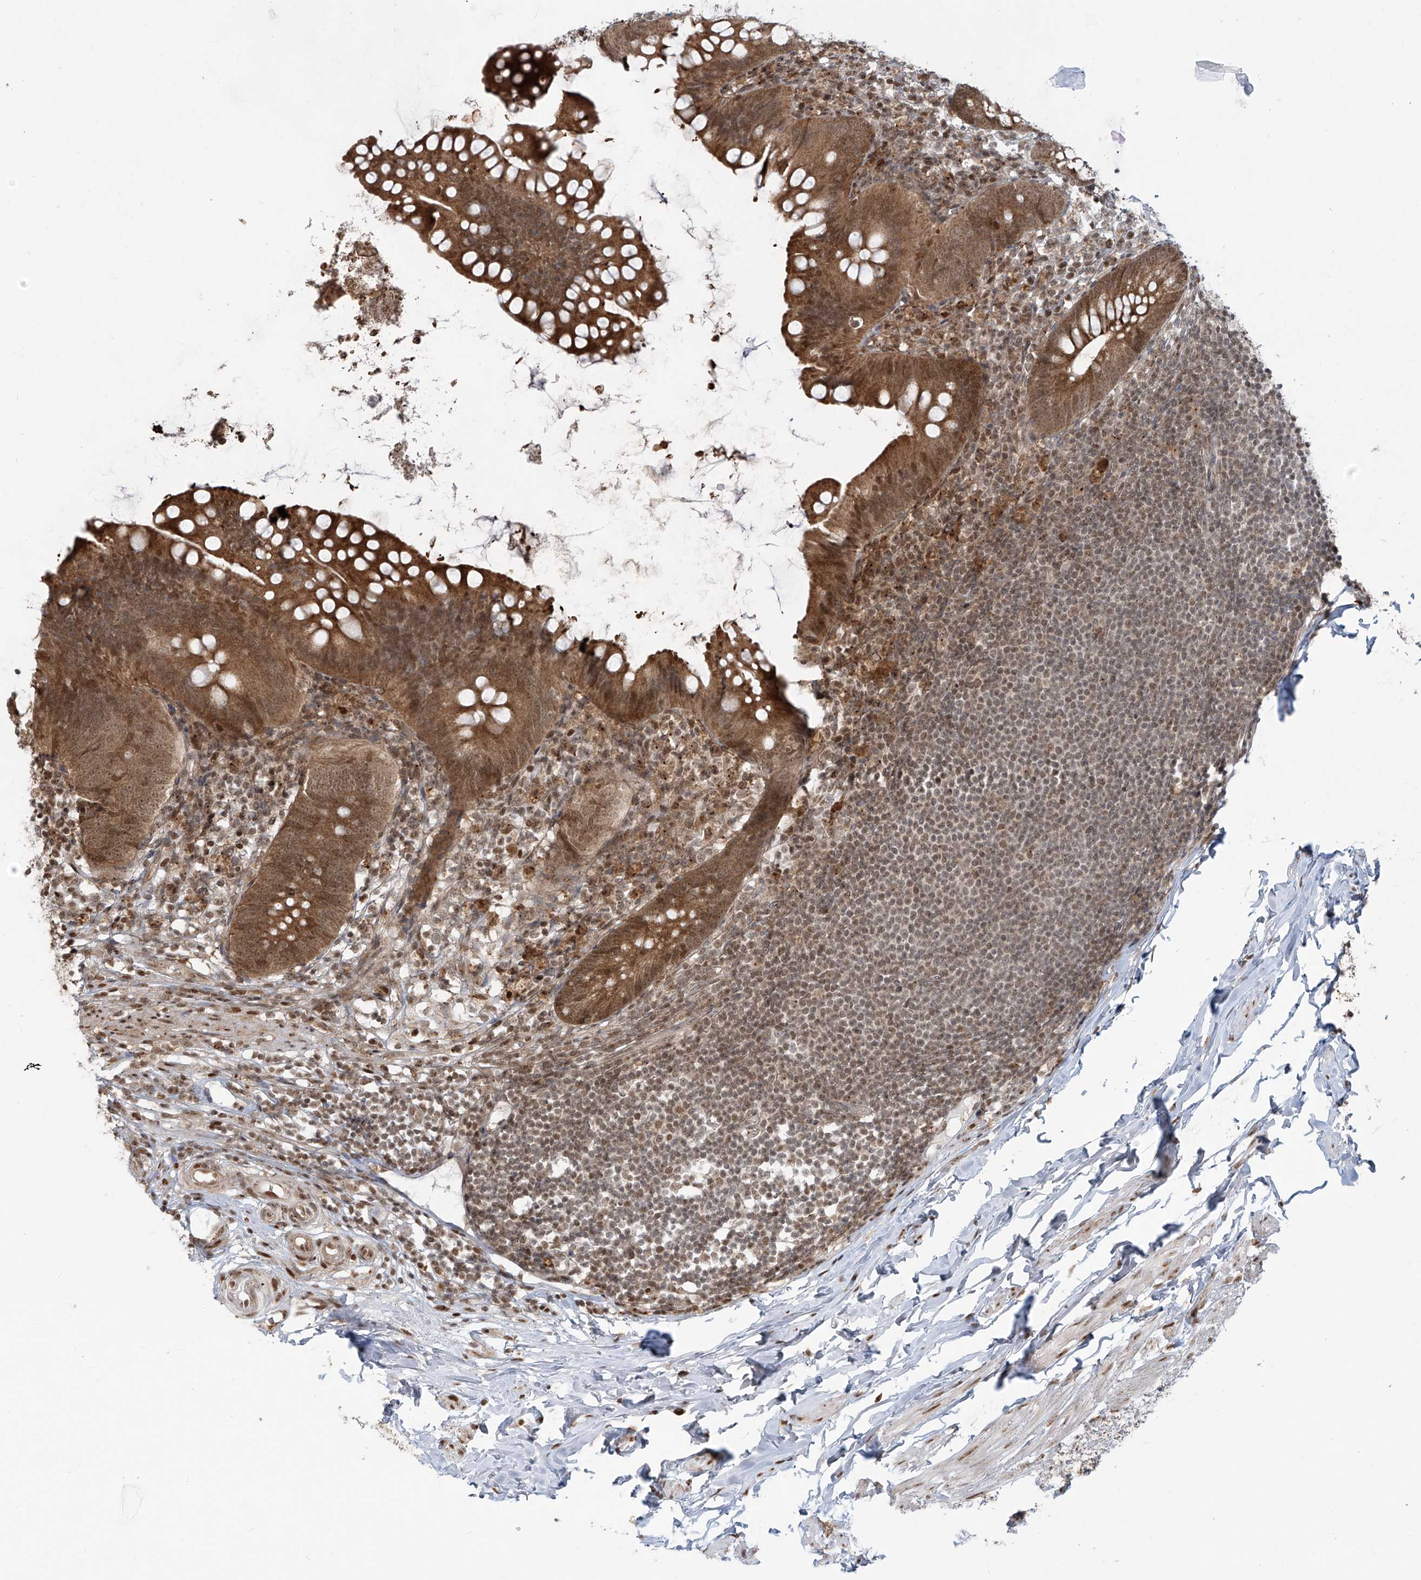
{"staining": {"intensity": "moderate", "quantity": ">75%", "location": "cytoplasmic/membranous,nuclear"}, "tissue": "appendix", "cell_type": "Glandular cells", "image_type": "normal", "snomed": [{"axis": "morphology", "description": "Normal tissue, NOS"}, {"axis": "topography", "description": "Appendix"}], "caption": "An immunohistochemistry (IHC) histopathology image of benign tissue is shown. Protein staining in brown shows moderate cytoplasmic/membranous,nuclear positivity in appendix within glandular cells.", "gene": "VMP1", "patient": {"sex": "female", "age": 62}}